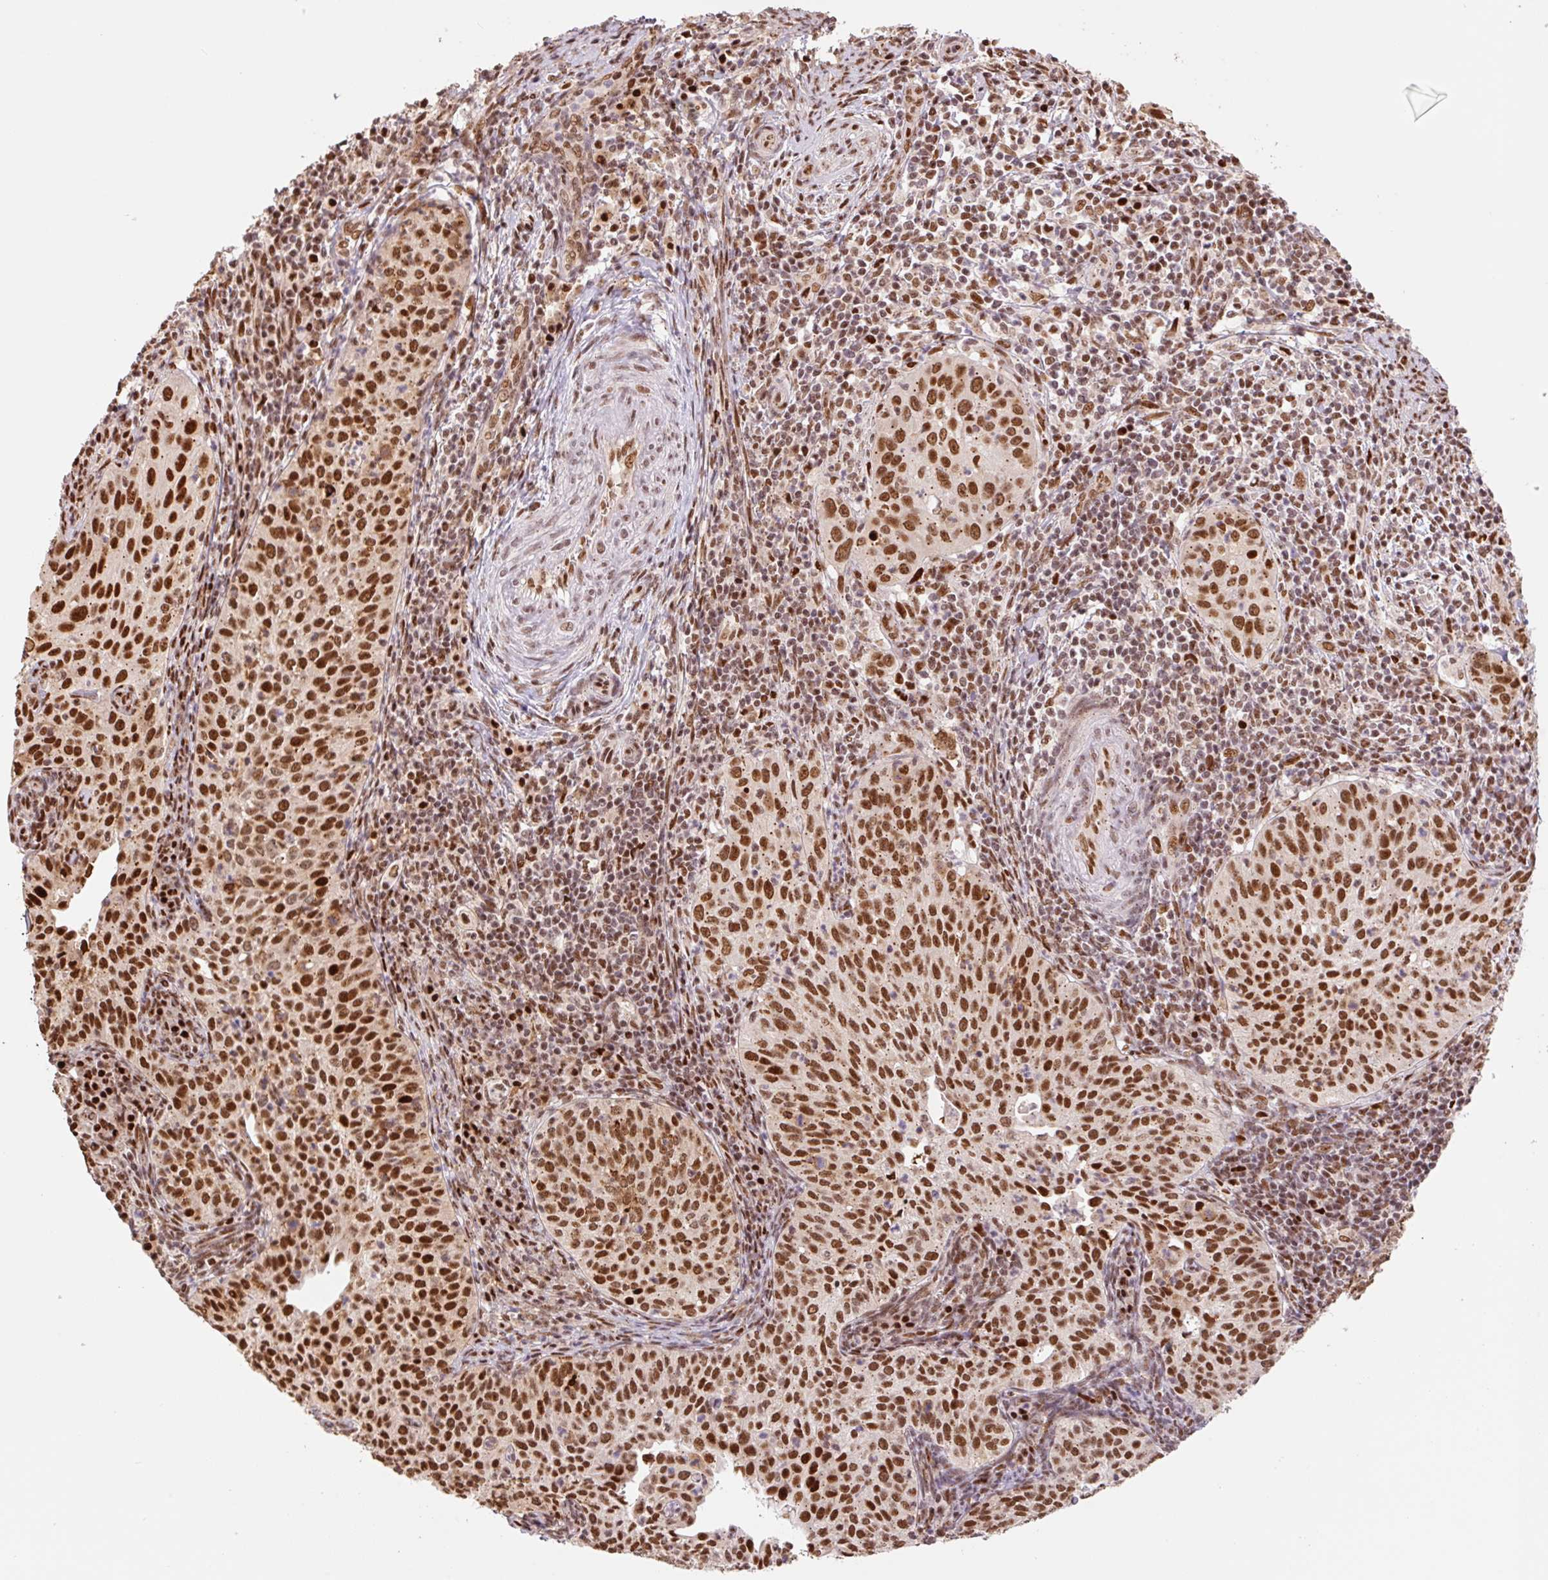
{"staining": {"intensity": "strong", "quantity": ">75%", "location": "nuclear"}, "tissue": "cervical cancer", "cell_type": "Tumor cells", "image_type": "cancer", "snomed": [{"axis": "morphology", "description": "Squamous cell carcinoma, NOS"}, {"axis": "topography", "description": "Cervix"}], "caption": "Squamous cell carcinoma (cervical) tissue displays strong nuclear staining in approximately >75% of tumor cells, visualized by immunohistochemistry. (DAB IHC, brown staining for protein, blue staining for nuclei).", "gene": "GPR139", "patient": {"sex": "female", "age": 30}}